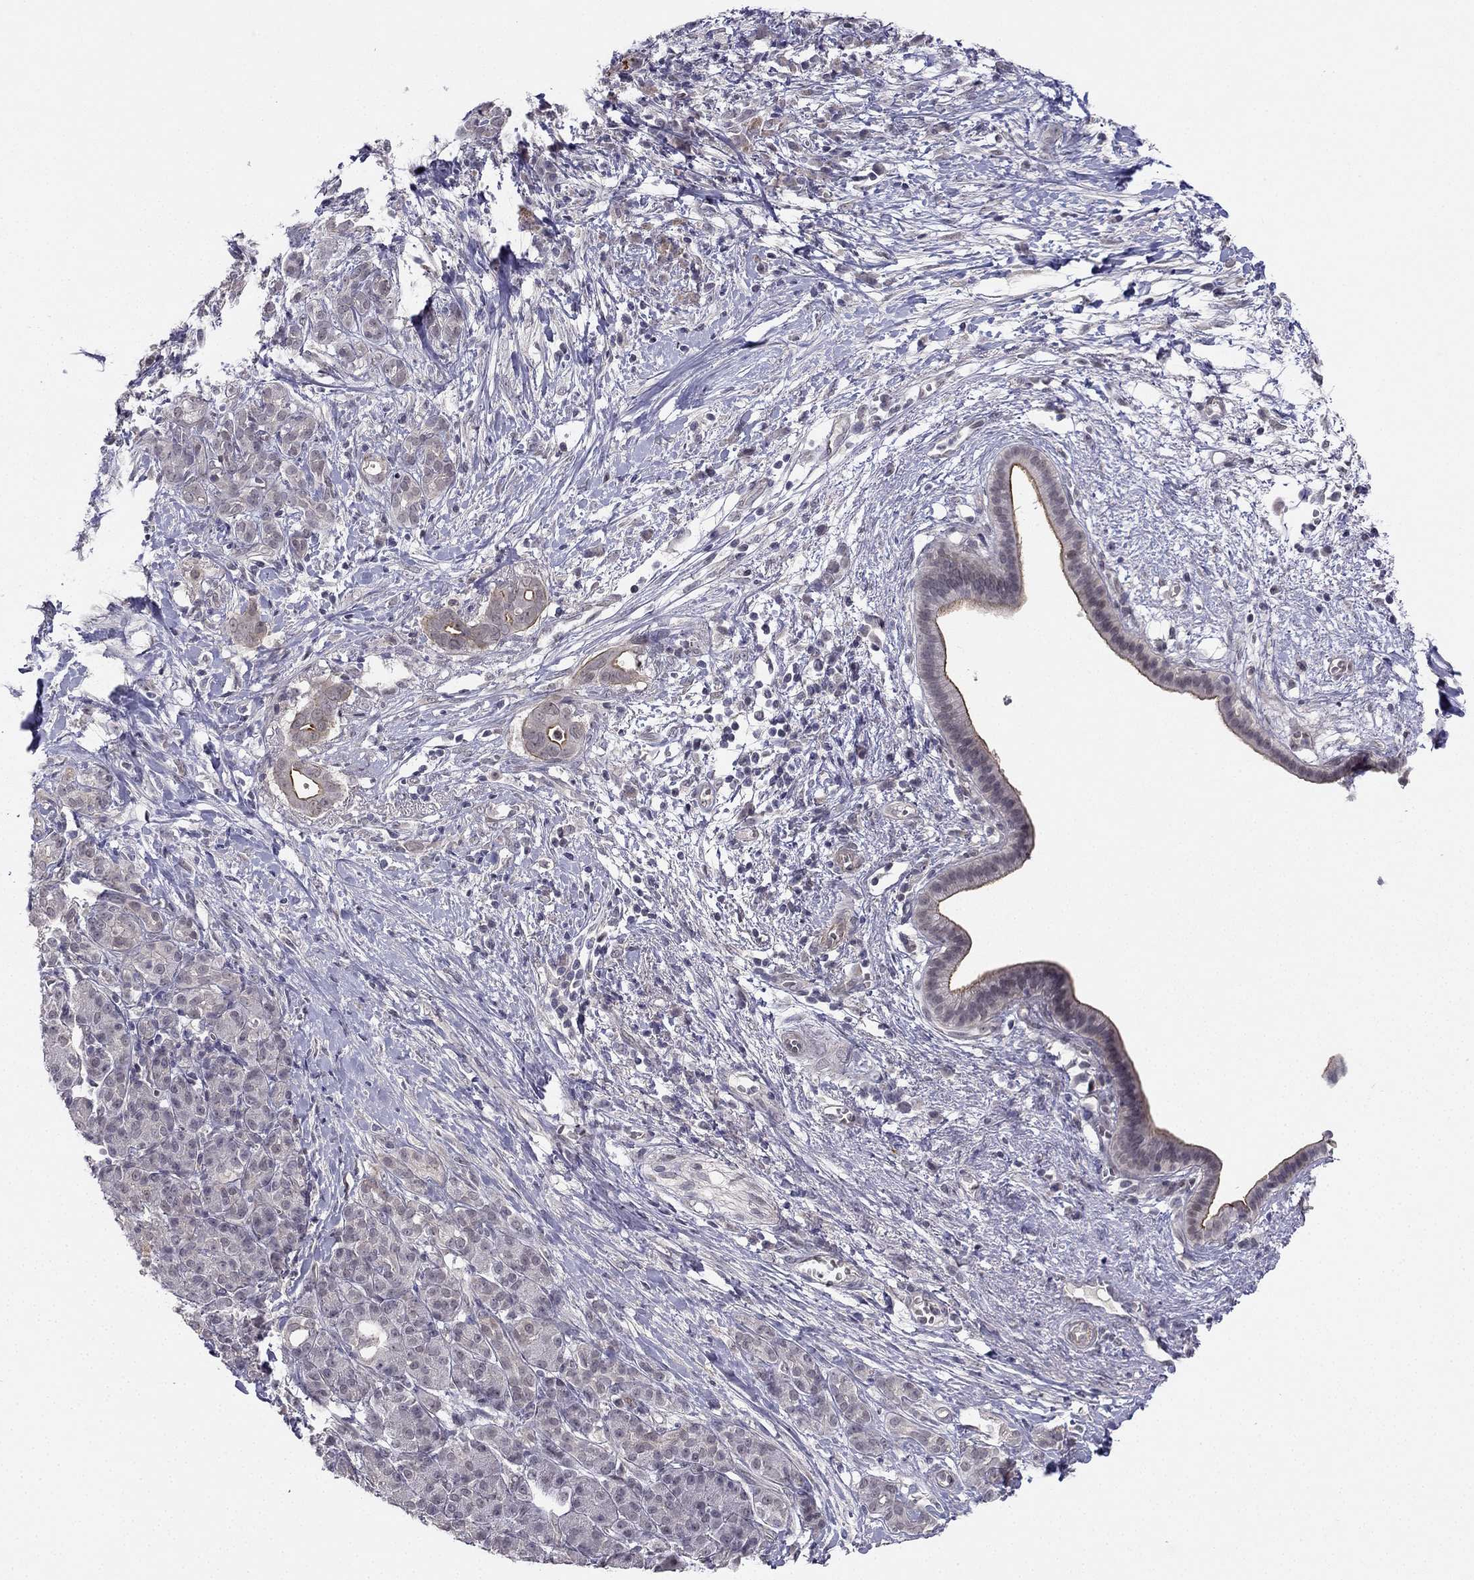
{"staining": {"intensity": "moderate", "quantity": "<25%", "location": "cytoplasmic/membranous"}, "tissue": "pancreatic cancer", "cell_type": "Tumor cells", "image_type": "cancer", "snomed": [{"axis": "morphology", "description": "Adenocarcinoma, NOS"}, {"axis": "topography", "description": "Pancreas"}], "caption": "Protein staining of pancreatic adenocarcinoma tissue exhibits moderate cytoplasmic/membranous staining in about <25% of tumor cells.", "gene": "CHST8", "patient": {"sex": "male", "age": 61}}